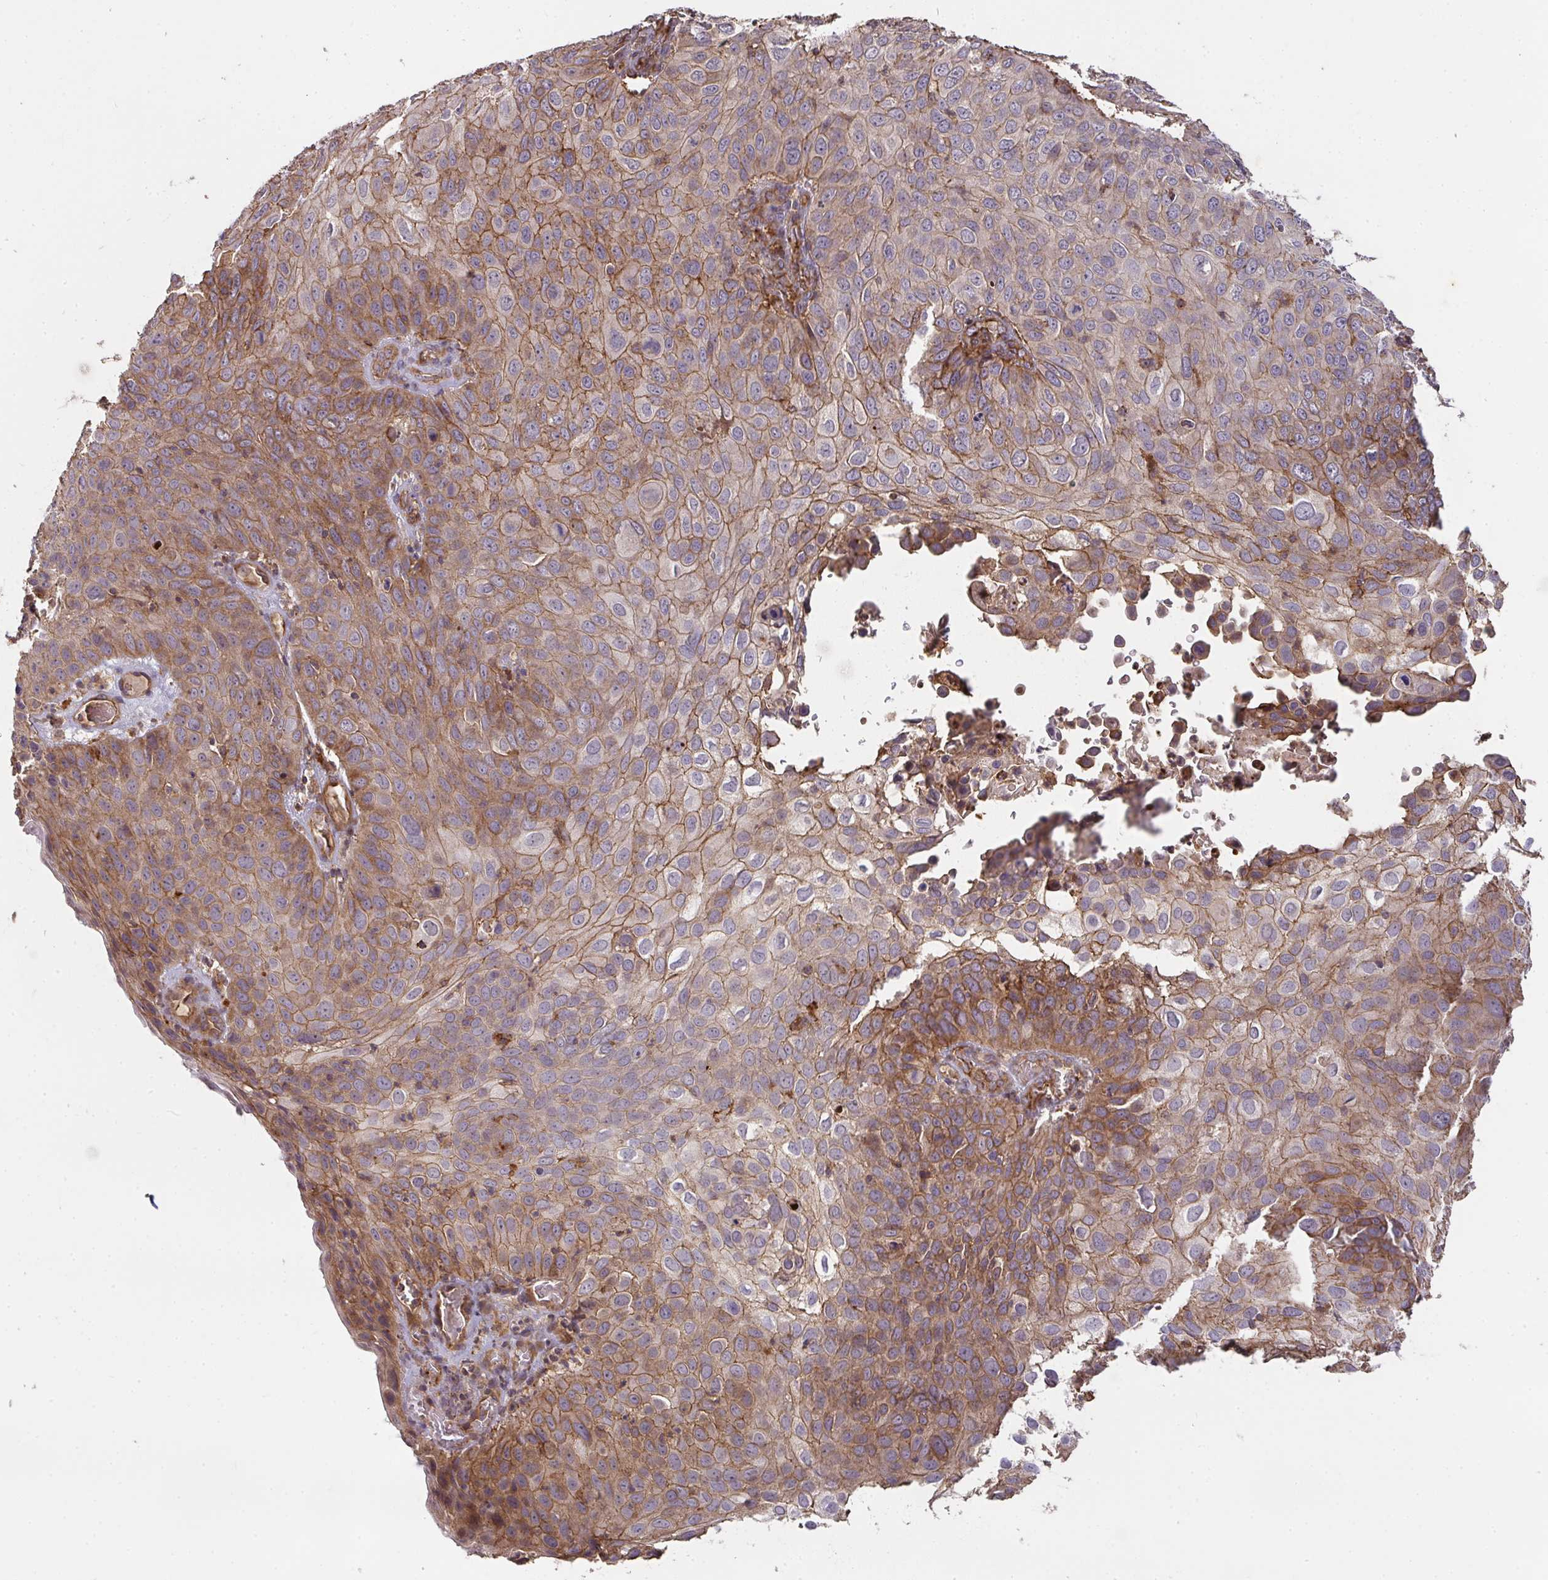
{"staining": {"intensity": "moderate", "quantity": "25%-75%", "location": "cytoplasmic/membranous"}, "tissue": "skin cancer", "cell_type": "Tumor cells", "image_type": "cancer", "snomed": [{"axis": "morphology", "description": "Squamous cell carcinoma, NOS"}, {"axis": "topography", "description": "Skin"}], "caption": "Protein expression analysis of human skin cancer reveals moderate cytoplasmic/membranous staining in approximately 25%-75% of tumor cells. The staining was performed using DAB (3,3'-diaminobenzidine) to visualize the protein expression in brown, while the nuclei were stained in blue with hematoxylin (Magnification: 20x).", "gene": "TNMD", "patient": {"sex": "male", "age": 87}}